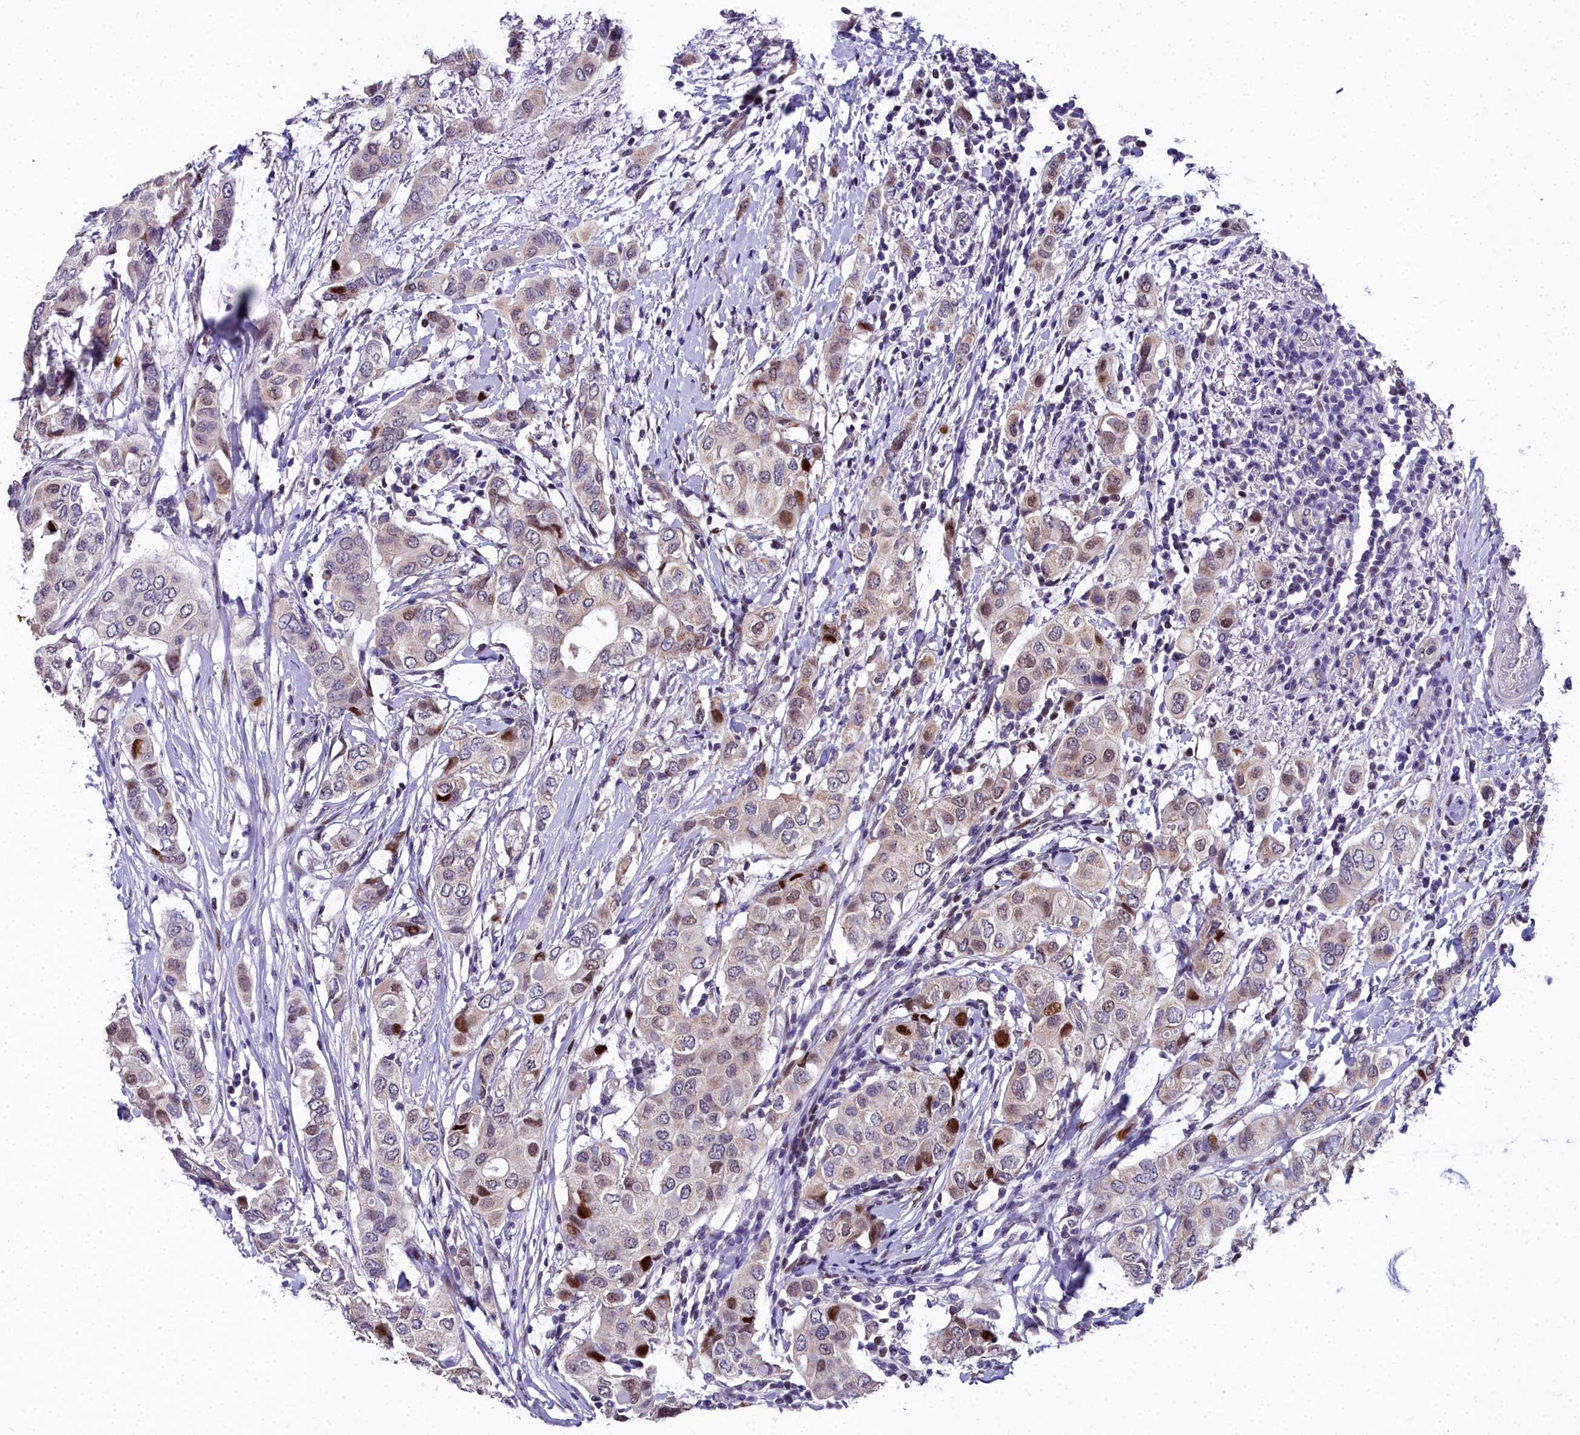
{"staining": {"intensity": "moderate", "quantity": "25%-75%", "location": "nuclear"}, "tissue": "breast cancer", "cell_type": "Tumor cells", "image_type": "cancer", "snomed": [{"axis": "morphology", "description": "Lobular carcinoma"}, {"axis": "topography", "description": "Breast"}], "caption": "Tumor cells show moderate nuclear expression in about 25%-75% of cells in breast cancer.", "gene": "AP1M1", "patient": {"sex": "female", "age": 51}}